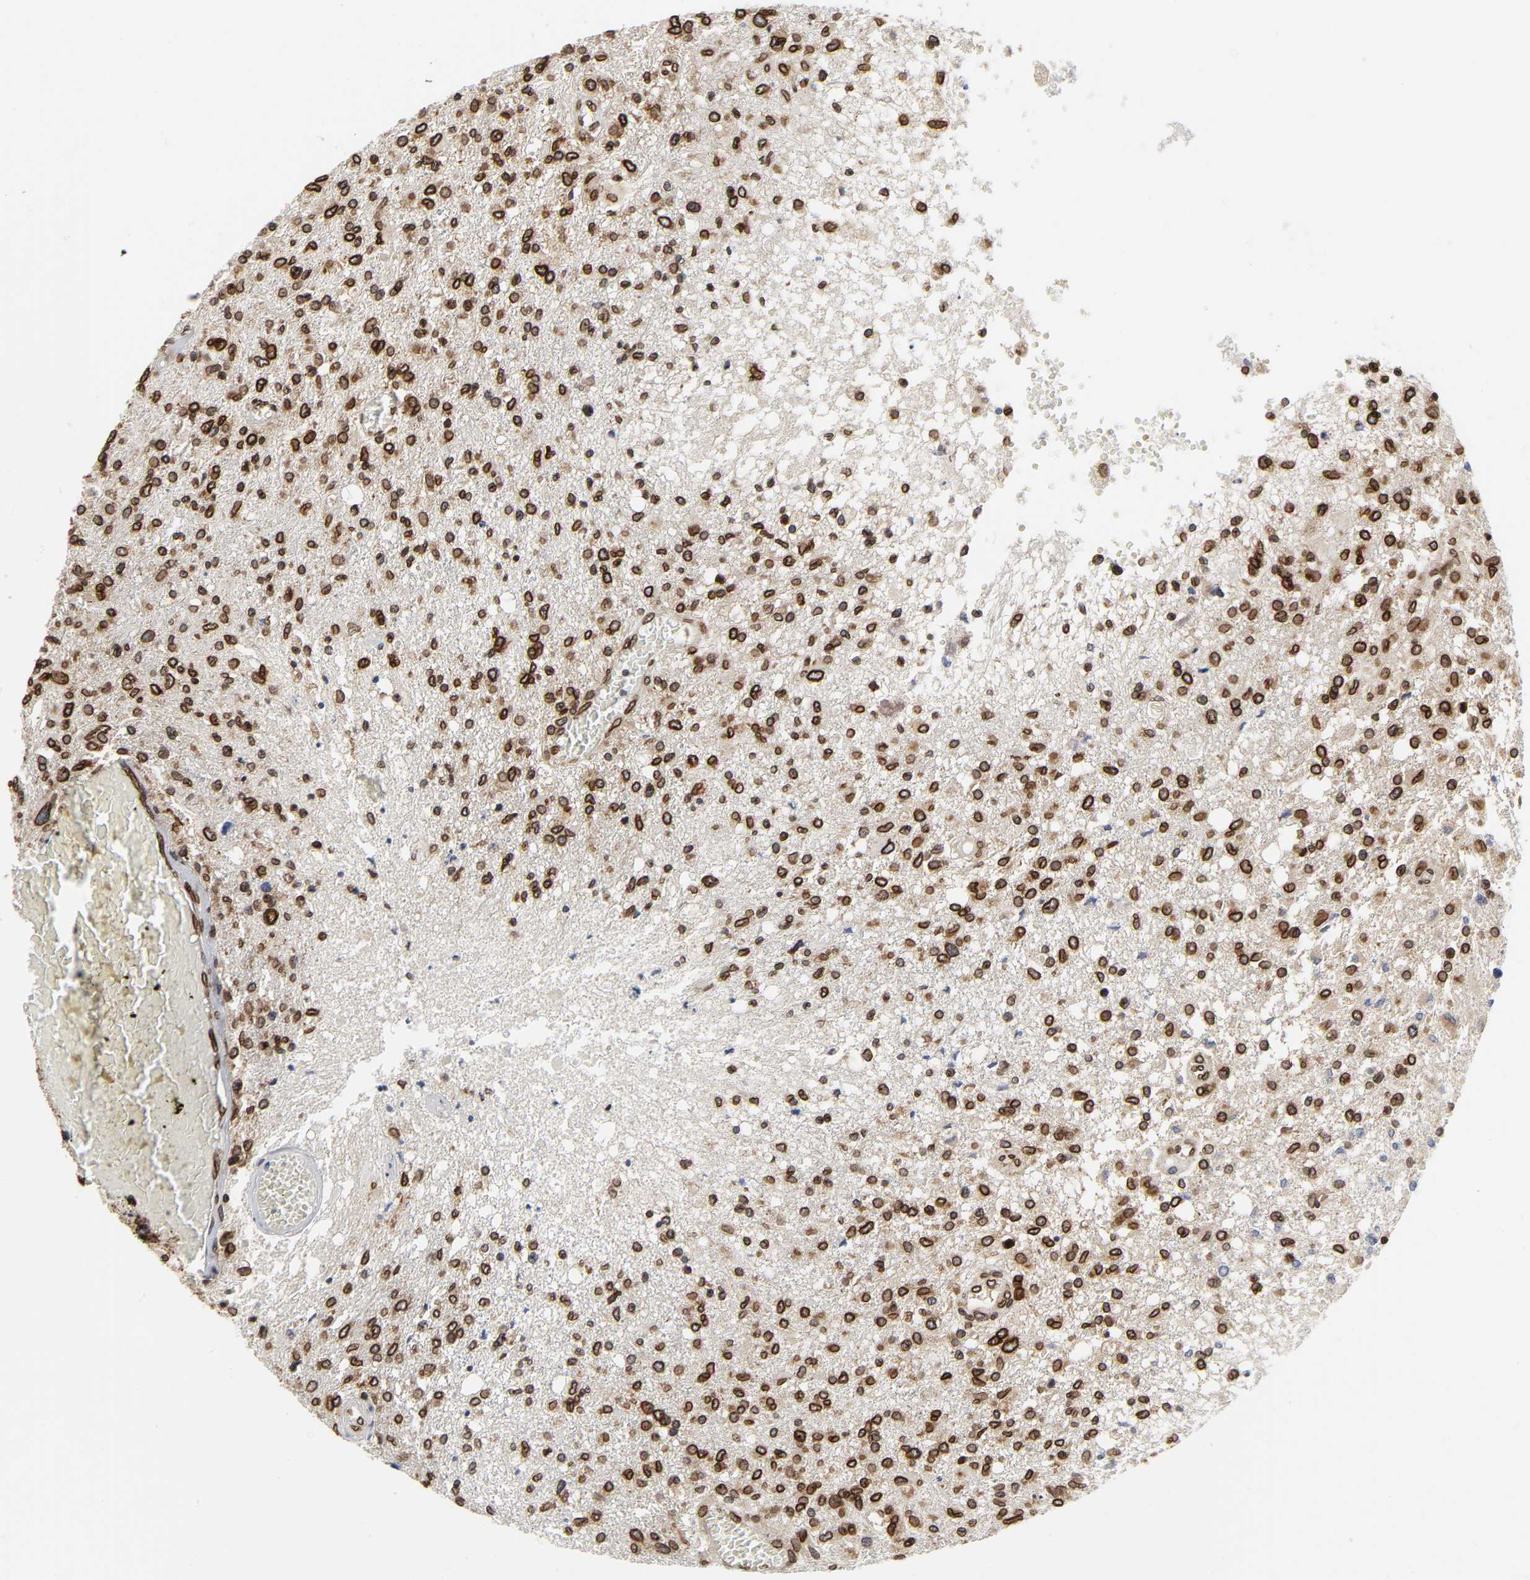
{"staining": {"intensity": "strong", "quantity": ">75%", "location": "cytoplasmic/membranous,nuclear"}, "tissue": "glioma", "cell_type": "Tumor cells", "image_type": "cancer", "snomed": [{"axis": "morphology", "description": "Glioma, malignant, High grade"}, {"axis": "topography", "description": "Cerebral cortex"}], "caption": "Protein staining of glioma tissue displays strong cytoplasmic/membranous and nuclear expression in about >75% of tumor cells.", "gene": "RANGAP1", "patient": {"sex": "male", "age": 76}}